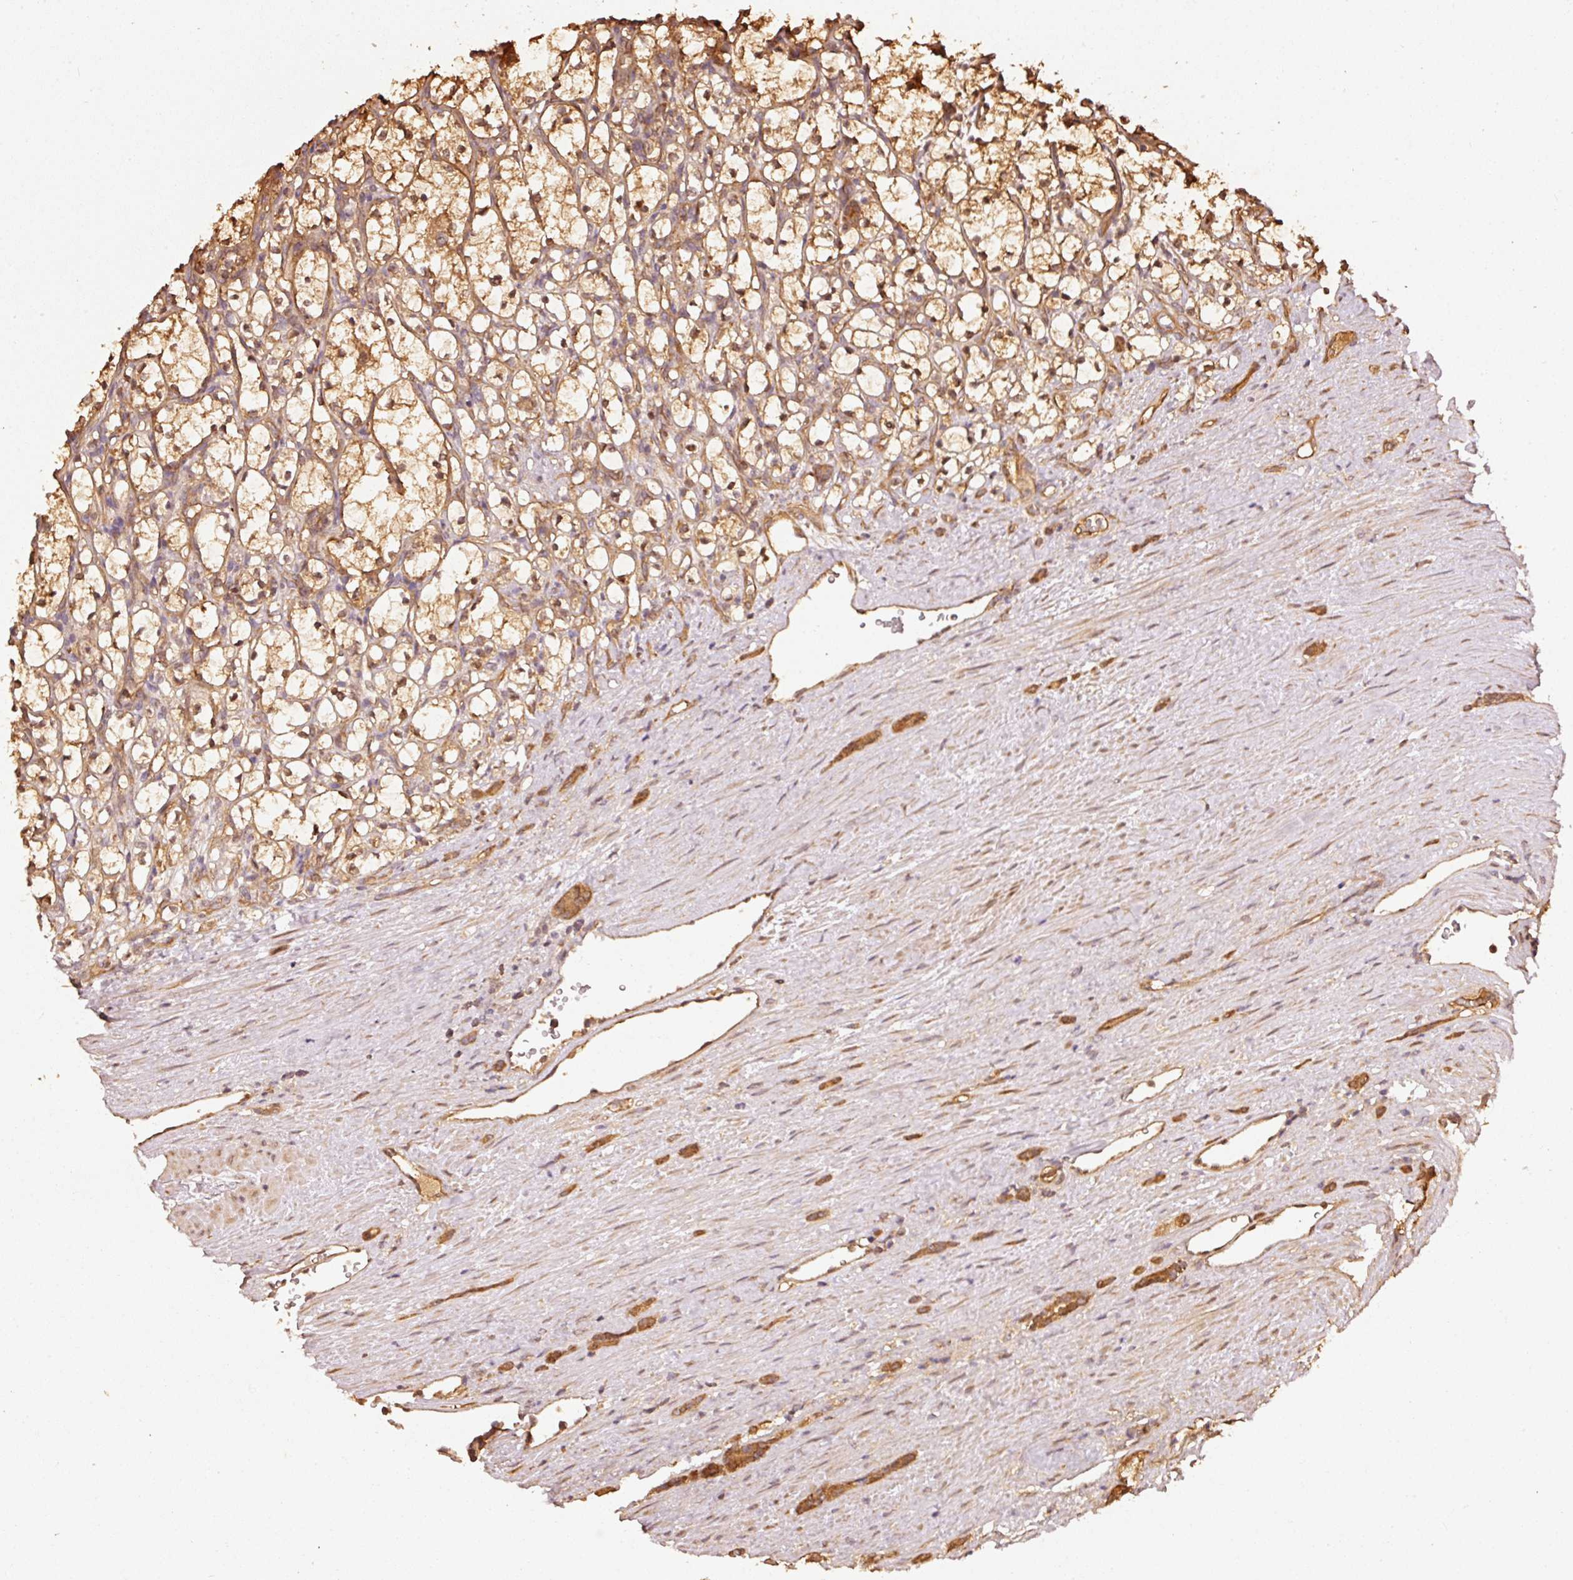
{"staining": {"intensity": "moderate", "quantity": ">75%", "location": "cytoplasmic/membranous,nuclear"}, "tissue": "renal cancer", "cell_type": "Tumor cells", "image_type": "cancer", "snomed": [{"axis": "morphology", "description": "Adenocarcinoma, NOS"}, {"axis": "topography", "description": "Kidney"}], "caption": "Protein staining of renal cancer (adenocarcinoma) tissue displays moderate cytoplasmic/membranous and nuclear staining in about >75% of tumor cells.", "gene": "STAU1", "patient": {"sex": "female", "age": 69}}